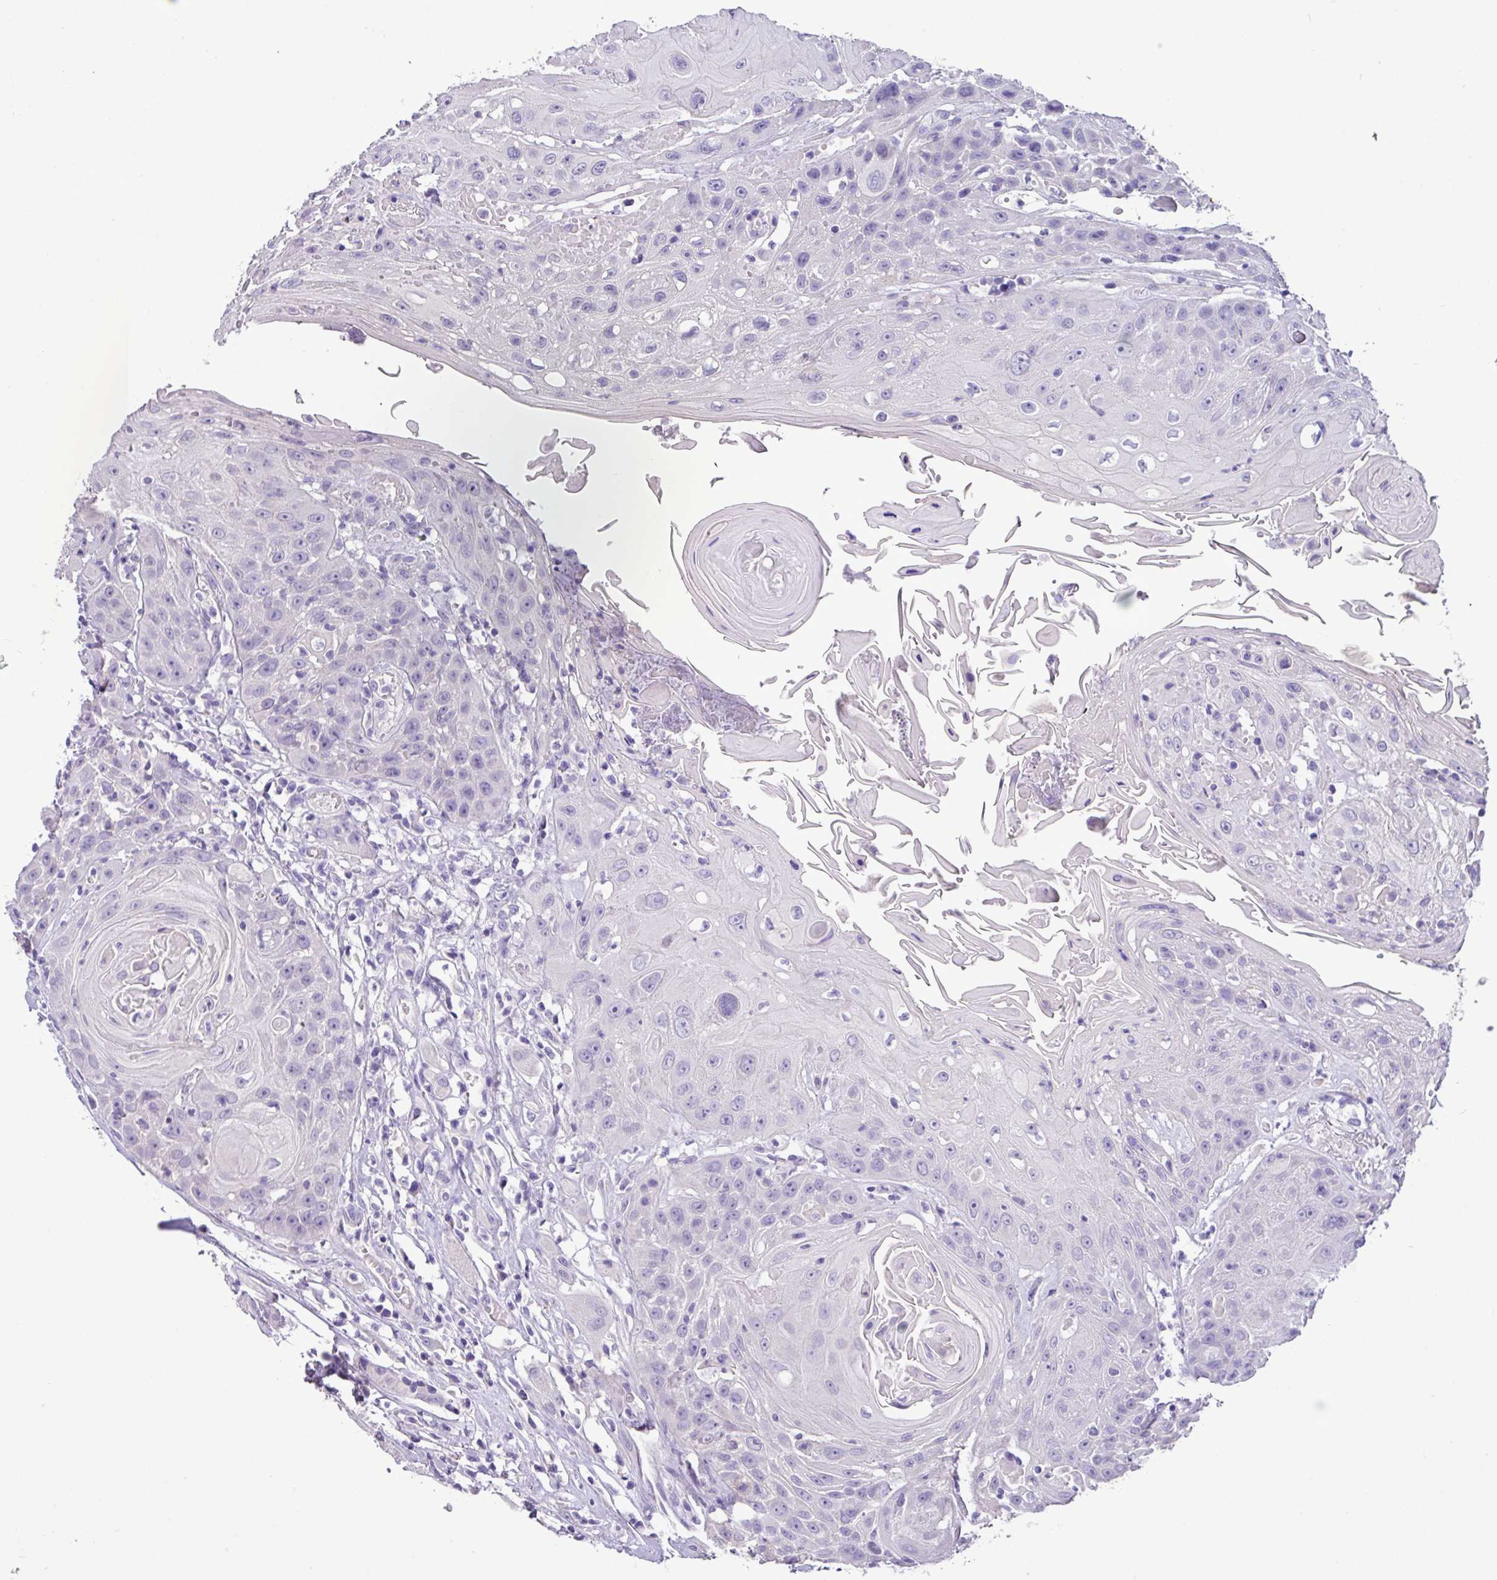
{"staining": {"intensity": "negative", "quantity": "none", "location": "none"}, "tissue": "head and neck cancer", "cell_type": "Tumor cells", "image_type": "cancer", "snomed": [{"axis": "morphology", "description": "Squamous cell carcinoma, NOS"}, {"axis": "topography", "description": "Head-Neck"}], "caption": "High magnification brightfield microscopy of head and neck cancer stained with DAB (3,3'-diaminobenzidine) (brown) and counterstained with hematoxylin (blue): tumor cells show no significant positivity.", "gene": "EPCAM", "patient": {"sex": "female", "age": 59}}